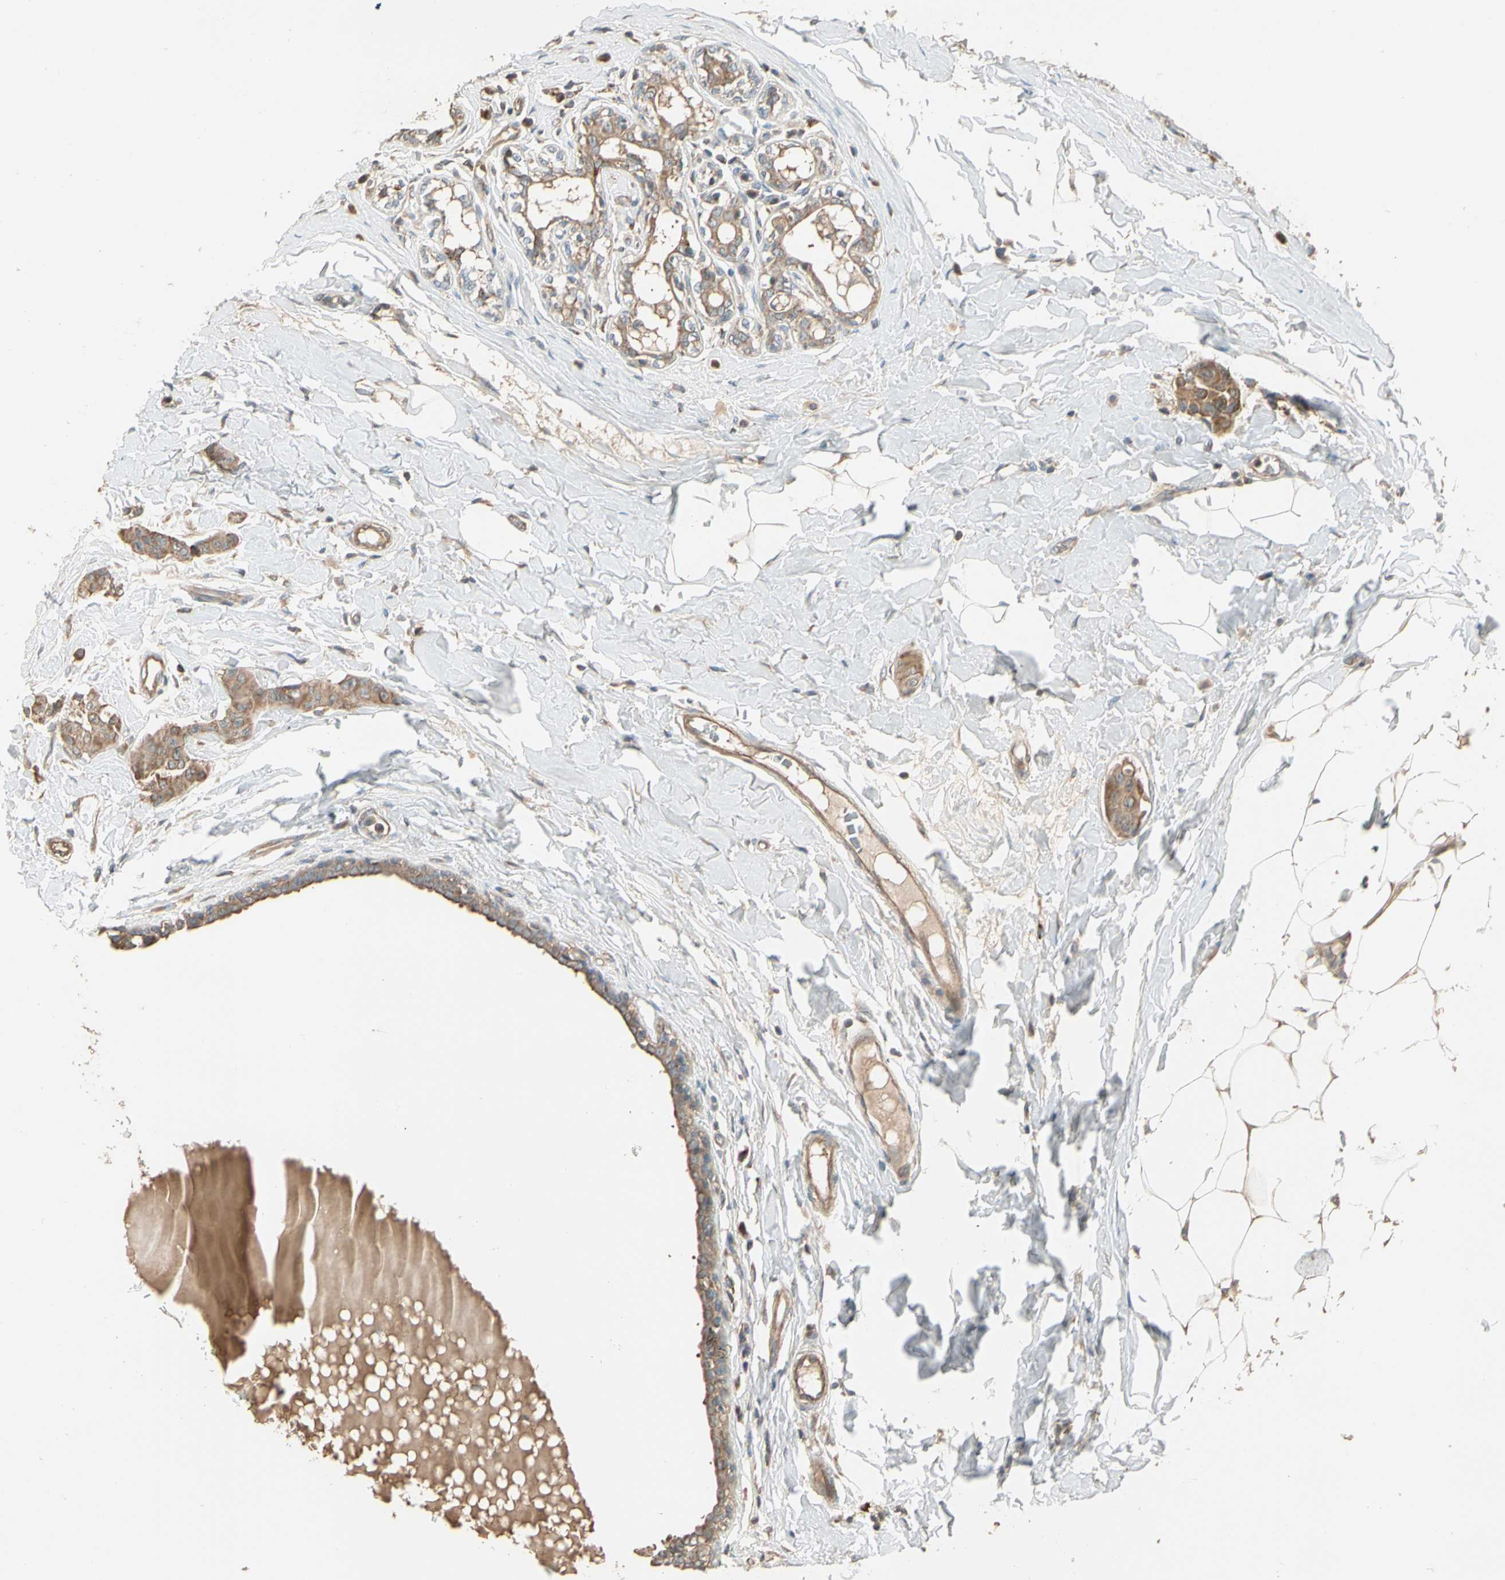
{"staining": {"intensity": "moderate", "quantity": ">75%", "location": "cytoplasmic/membranous"}, "tissue": "breast cancer", "cell_type": "Tumor cells", "image_type": "cancer", "snomed": [{"axis": "morphology", "description": "Normal tissue, NOS"}, {"axis": "morphology", "description": "Duct carcinoma"}, {"axis": "topography", "description": "Breast"}], "caption": "DAB immunohistochemical staining of breast cancer reveals moderate cytoplasmic/membranous protein staining in approximately >75% of tumor cells.", "gene": "TNFRSF21", "patient": {"sex": "female", "age": 40}}